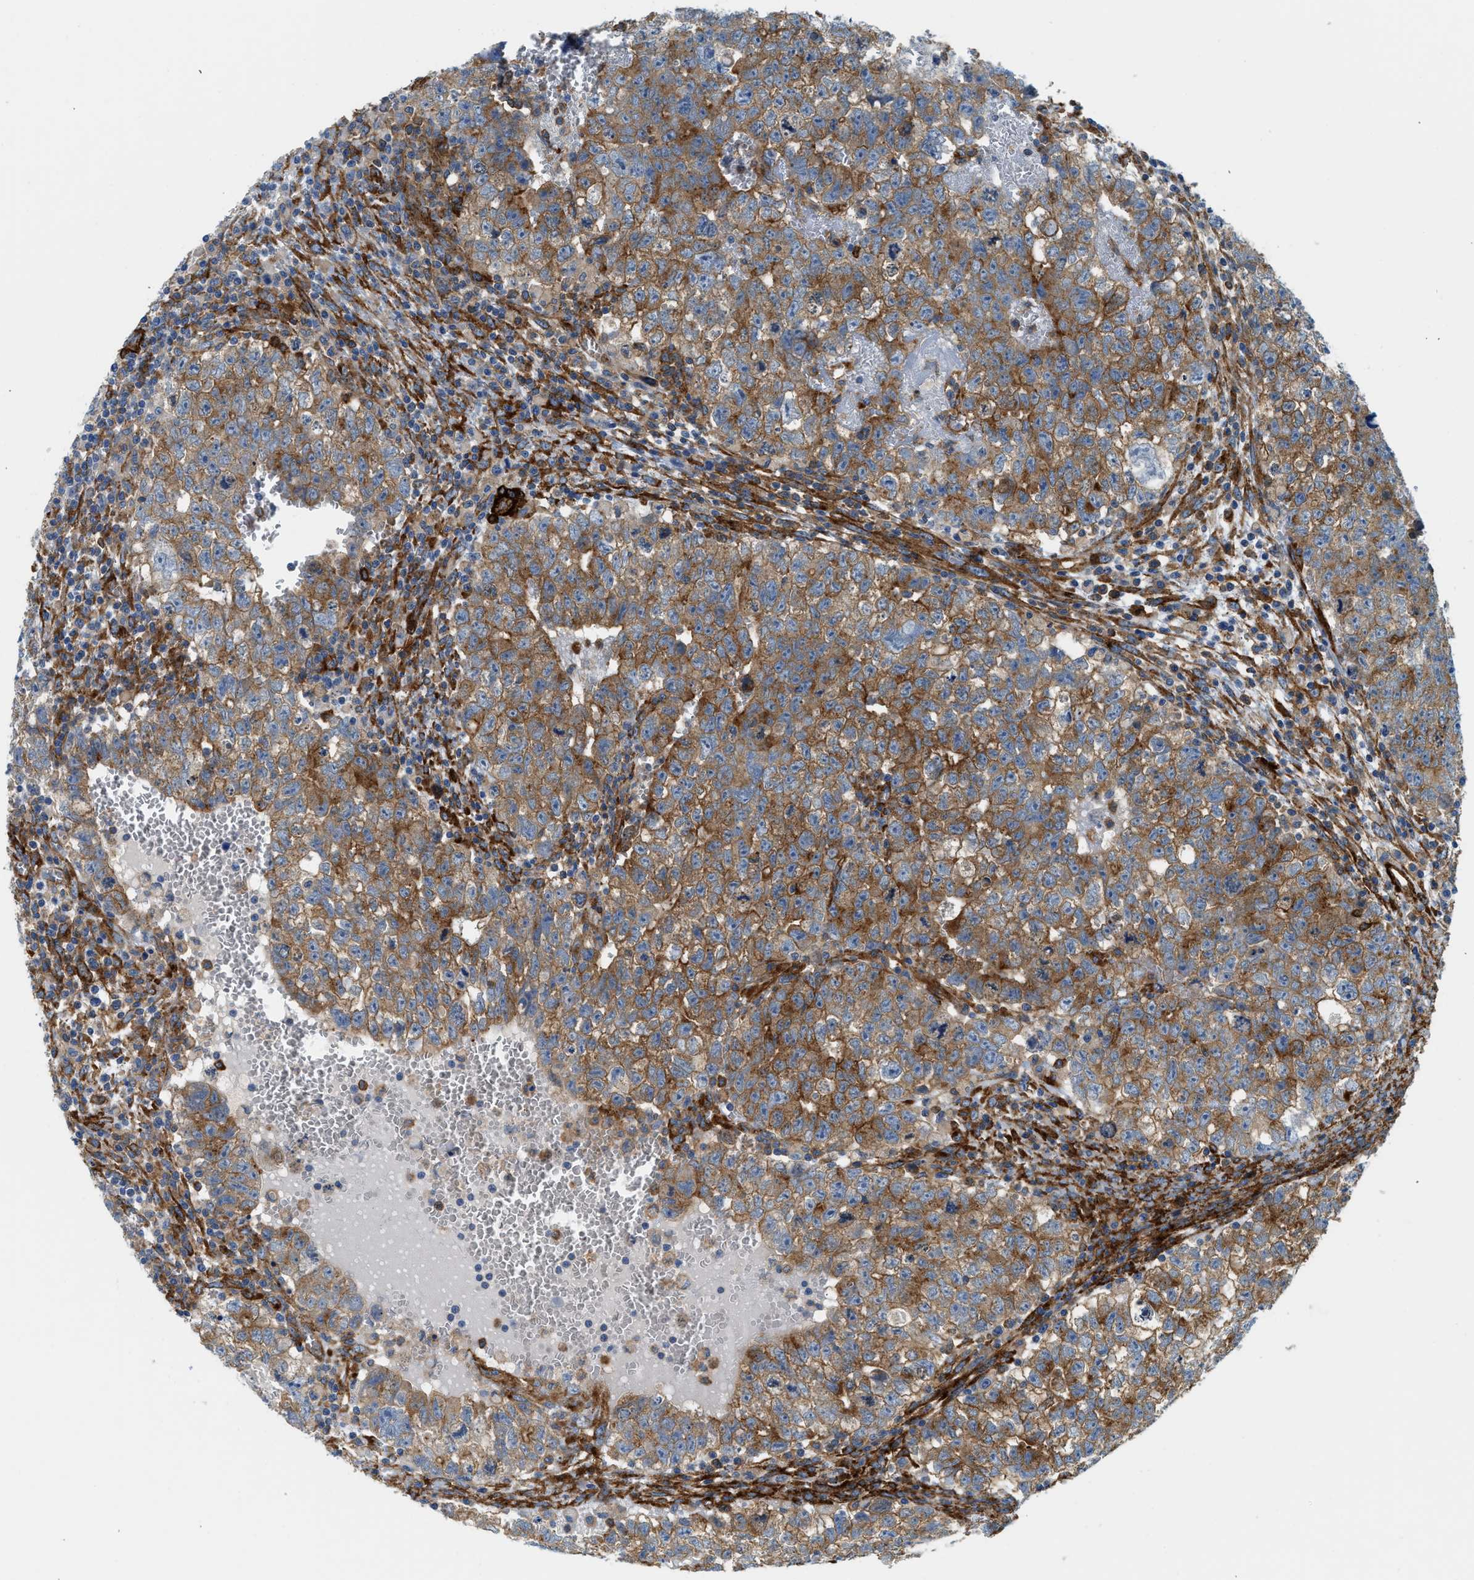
{"staining": {"intensity": "moderate", "quantity": ">75%", "location": "cytoplasmic/membranous"}, "tissue": "testis cancer", "cell_type": "Tumor cells", "image_type": "cancer", "snomed": [{"axis": "morphology", "description": "Seminoma, NOS"}, {"axis": "morphology", "description": "Carcinoma, Embryonal, NOS"}, {"axis": "topography", "description": "Testis"}], "caption": "An image of testis seminoma stained for a protein exhibits moderate cytoplasmic/membranous brown staining in tumor cells.", "gene": "HIP1", "patient": {"sex": "male", "age": 38}}